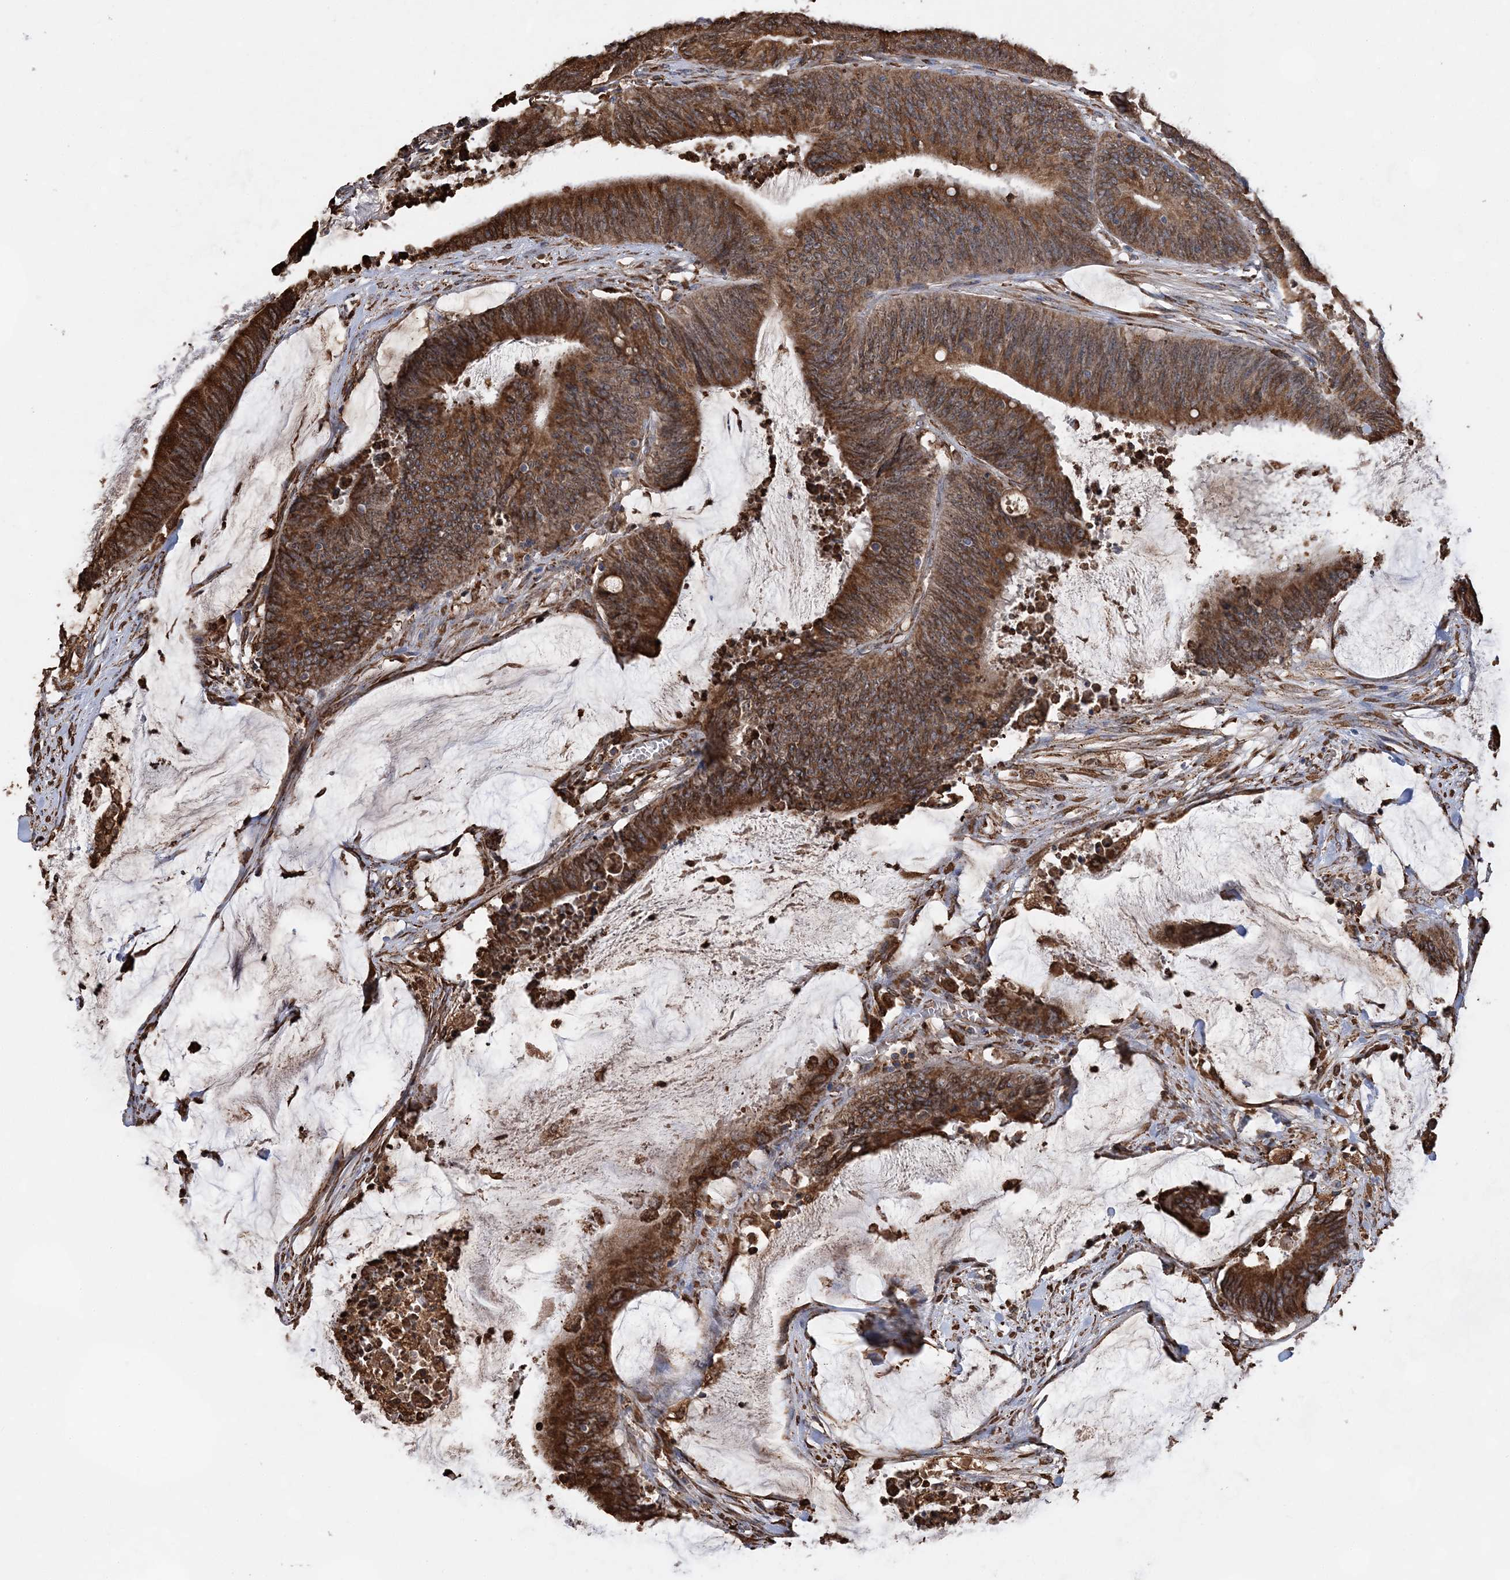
{"staining": {"intensity": "strong", "quantity": ">75%", "location": "cytoplasmic/membranous"}, "tissue": "colorectal cancer", "cell_type": "Tumor cells", "image_type": "cancer", "snomed": [{"axis": "morphology", "description": "Adenocarcinoma, NOS"}, {"axis": "topography", "description": "Rectum"}], "caption": "Human colorectal adenocarcinoma stained for a protein (brown) displays strong cytoplasmic/membranous positive positivity in about >75% of tumor cells.", "gene": "WDR12", "patient": {"sex": "female", "age": 66}}